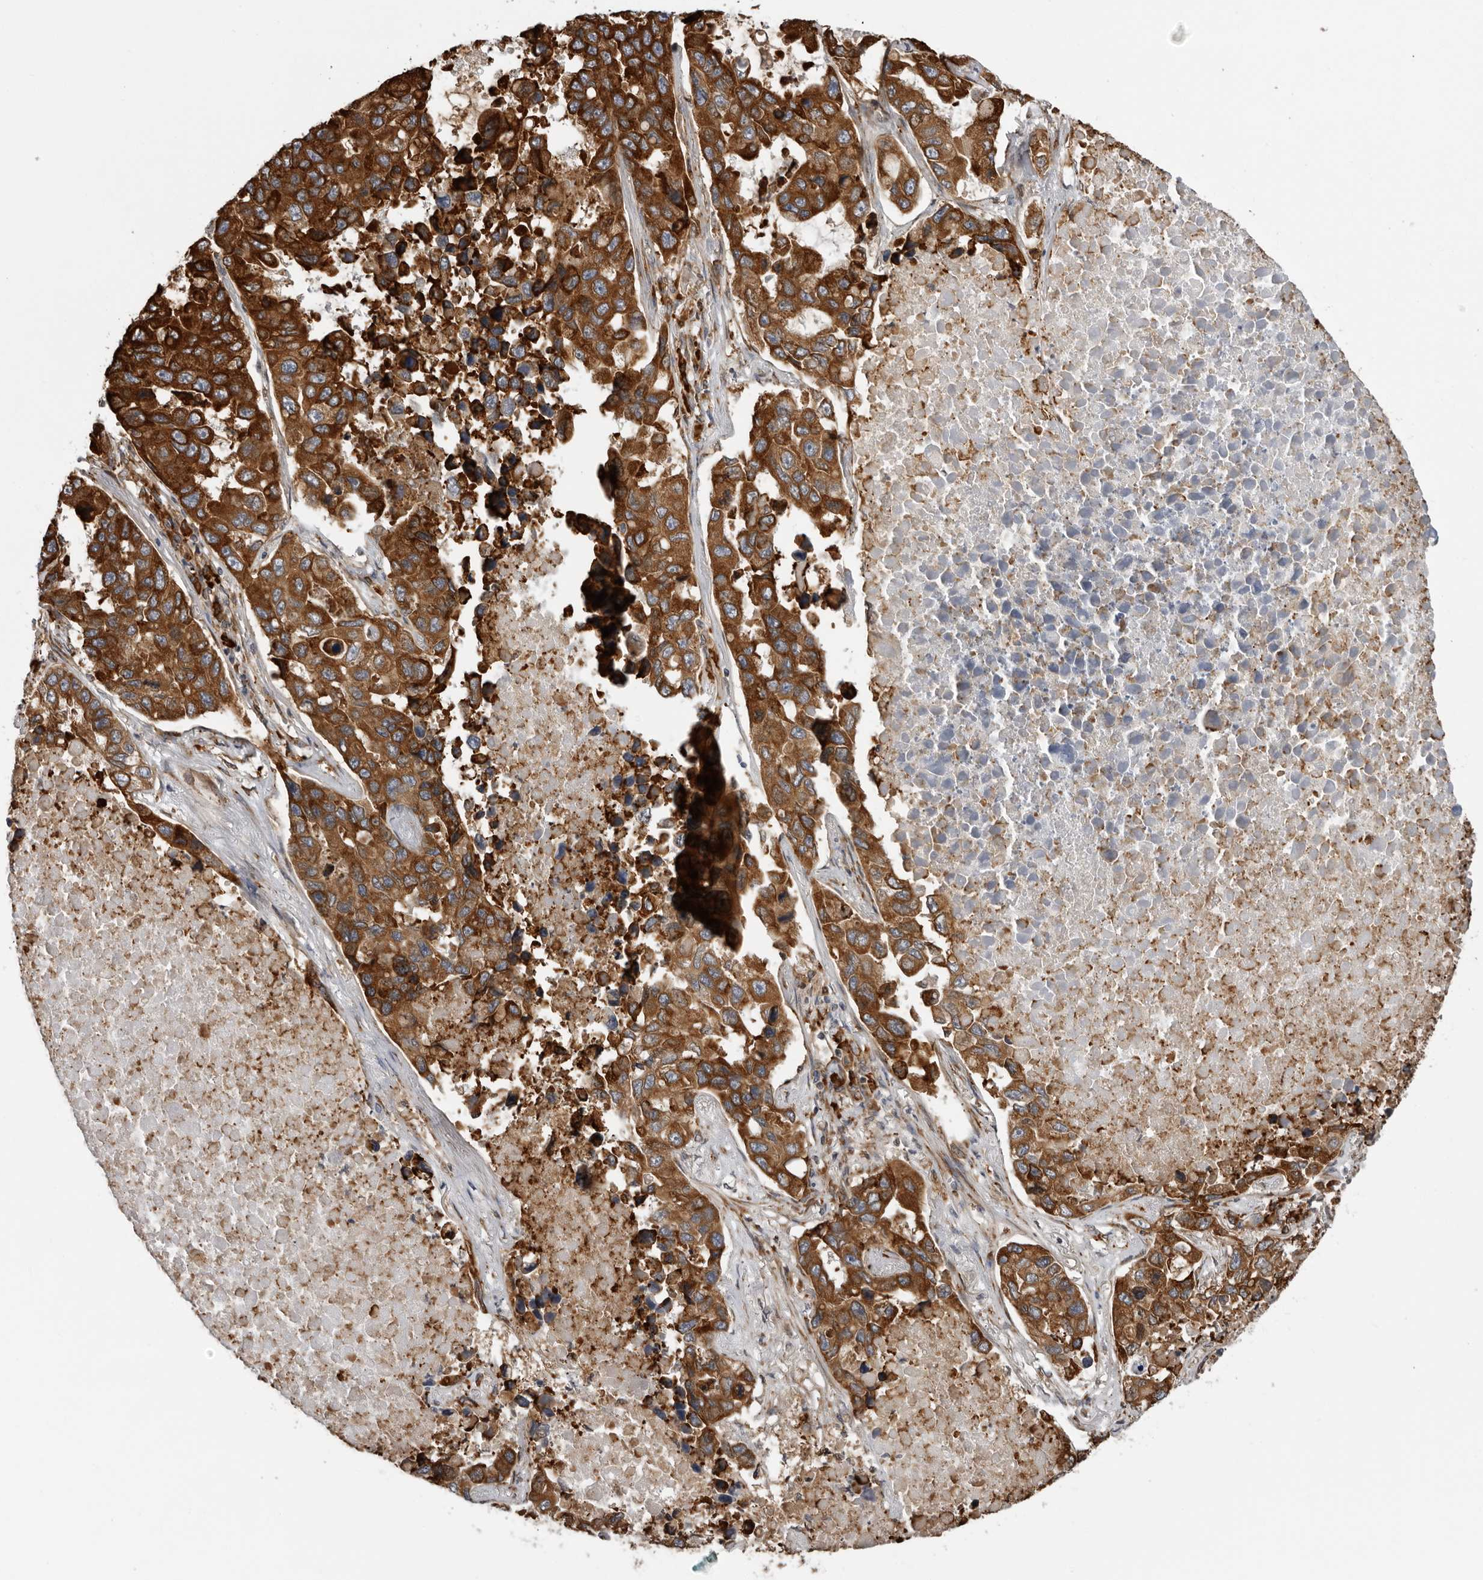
{"staining": {"intensity": "strong", "quantity": ">75%", "location": "cytoplasmic/membranous"}, "tissue": "lung cancer", "cell_type": "Tumor cells", "image_type": "cancer", "snomed": [{"axis": "morphology", "description": "Adenocarcinoma, NOS"}, {"axis": "topography", "description": "Lung"}], "caption": "IHC micrograph of human adenocarcinoma (lung) stained for a protein (brown), which demonstrates high levels of strong cytoplasmic/membranous staining in approximately >75% of tumor cells.", "gene": "ALPK2", "patient": {"sex": "male", "age": 64}}